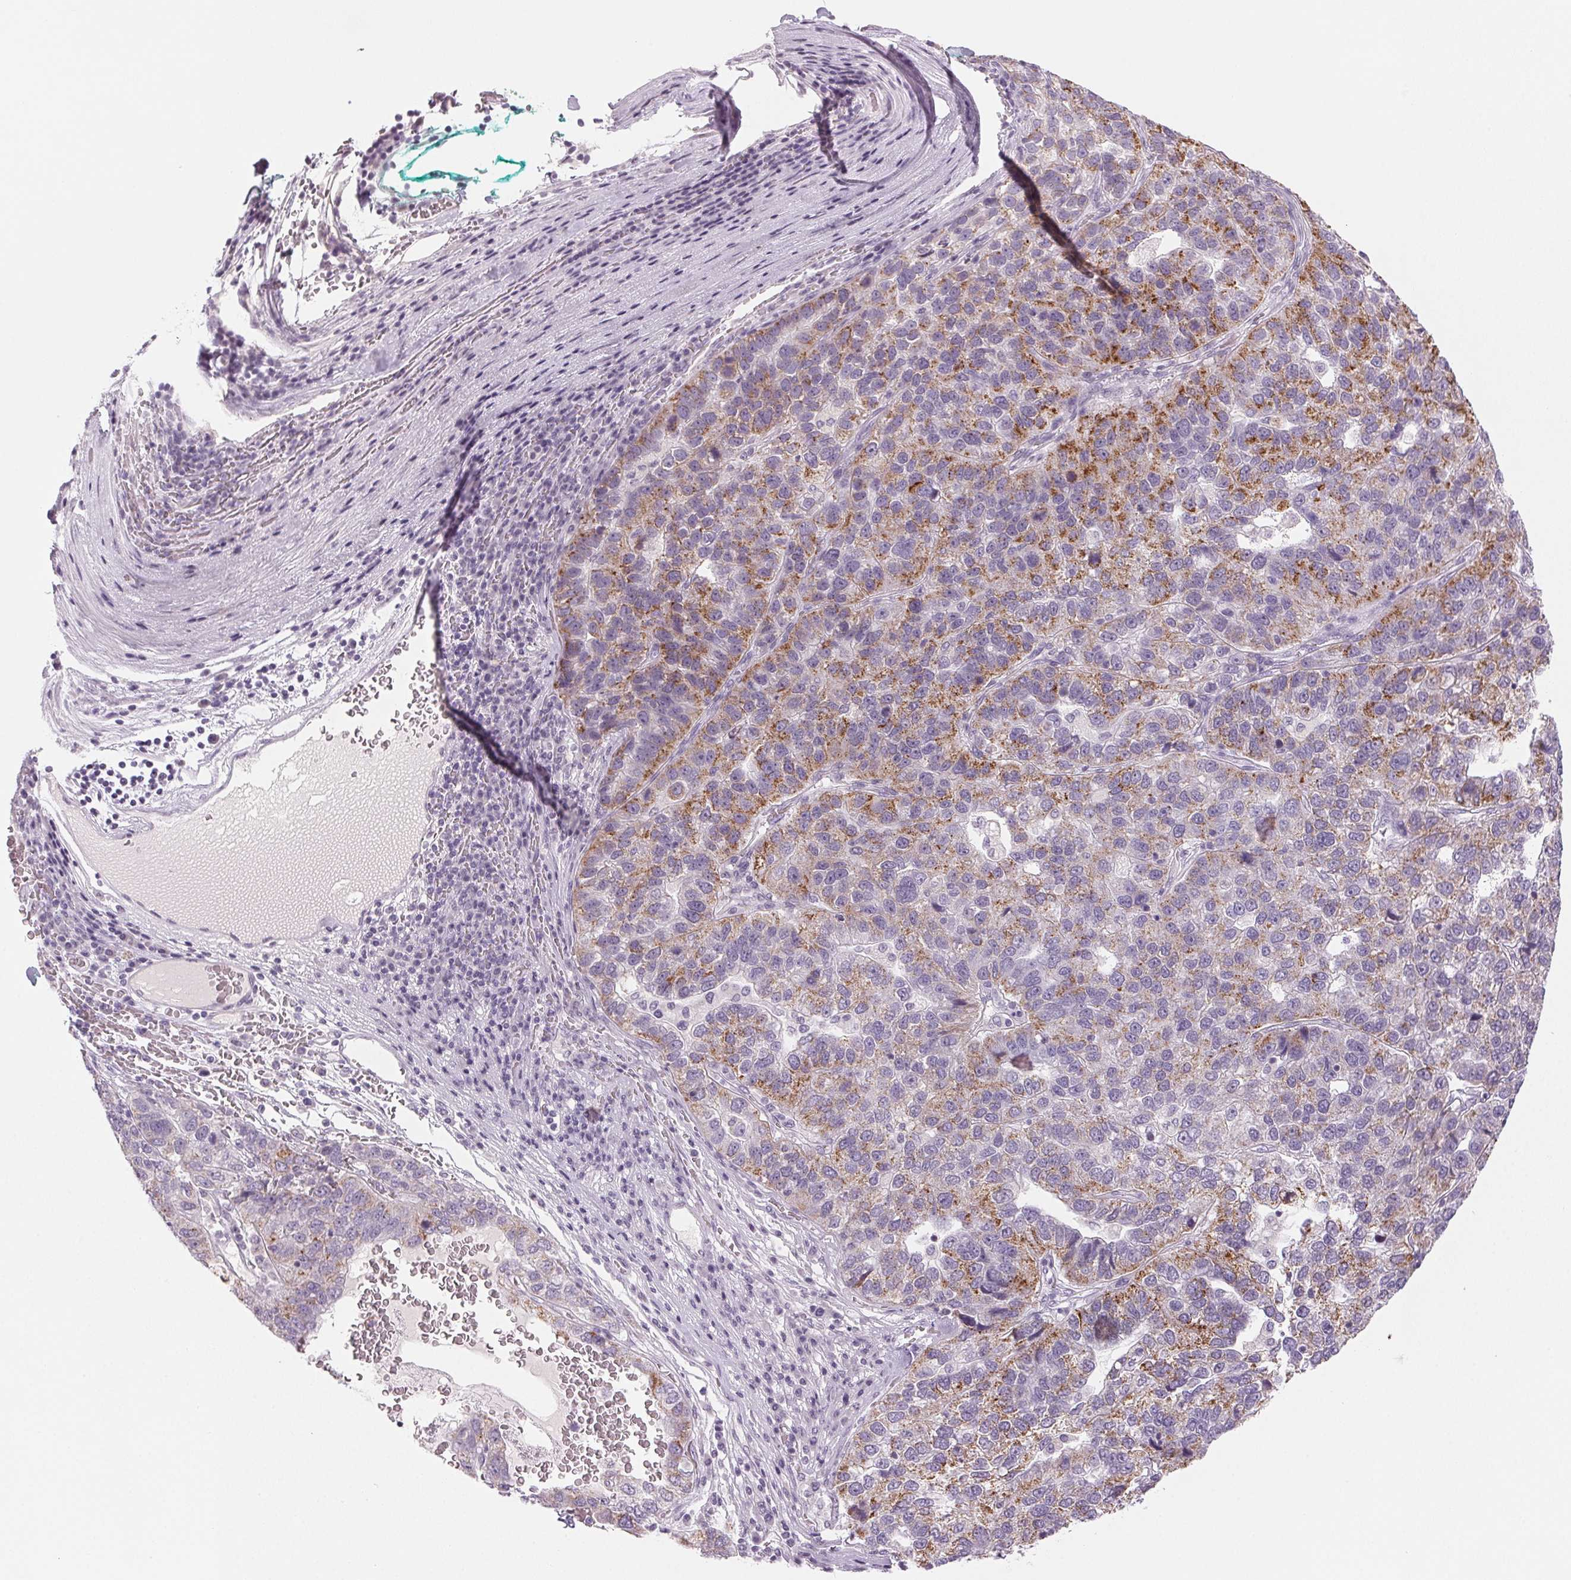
{"staining": {"intensity": "moderate", "quantity": "25%-75%", "location": "cytoplasmic/membranous"}, "tissue": "pancreatic cancer", "cell_type": "Tumor cells", "image_type": "cancer", "snomed": [{"axis": "morphology", "description": "Adenocarcinoma, NOS"}, {"axis": "topography", "description": "Pancreas"}], "caption": "High-power microscopy captured an immunohistochemistry histopathology image of pancreatic adenocarcinoma, revealing moderate cytoplasmic/membranous staining in approximately 25%-75% of tumor cells.", "gene": "EHHADH", "patient": {"sex": "female", "age": 61}}